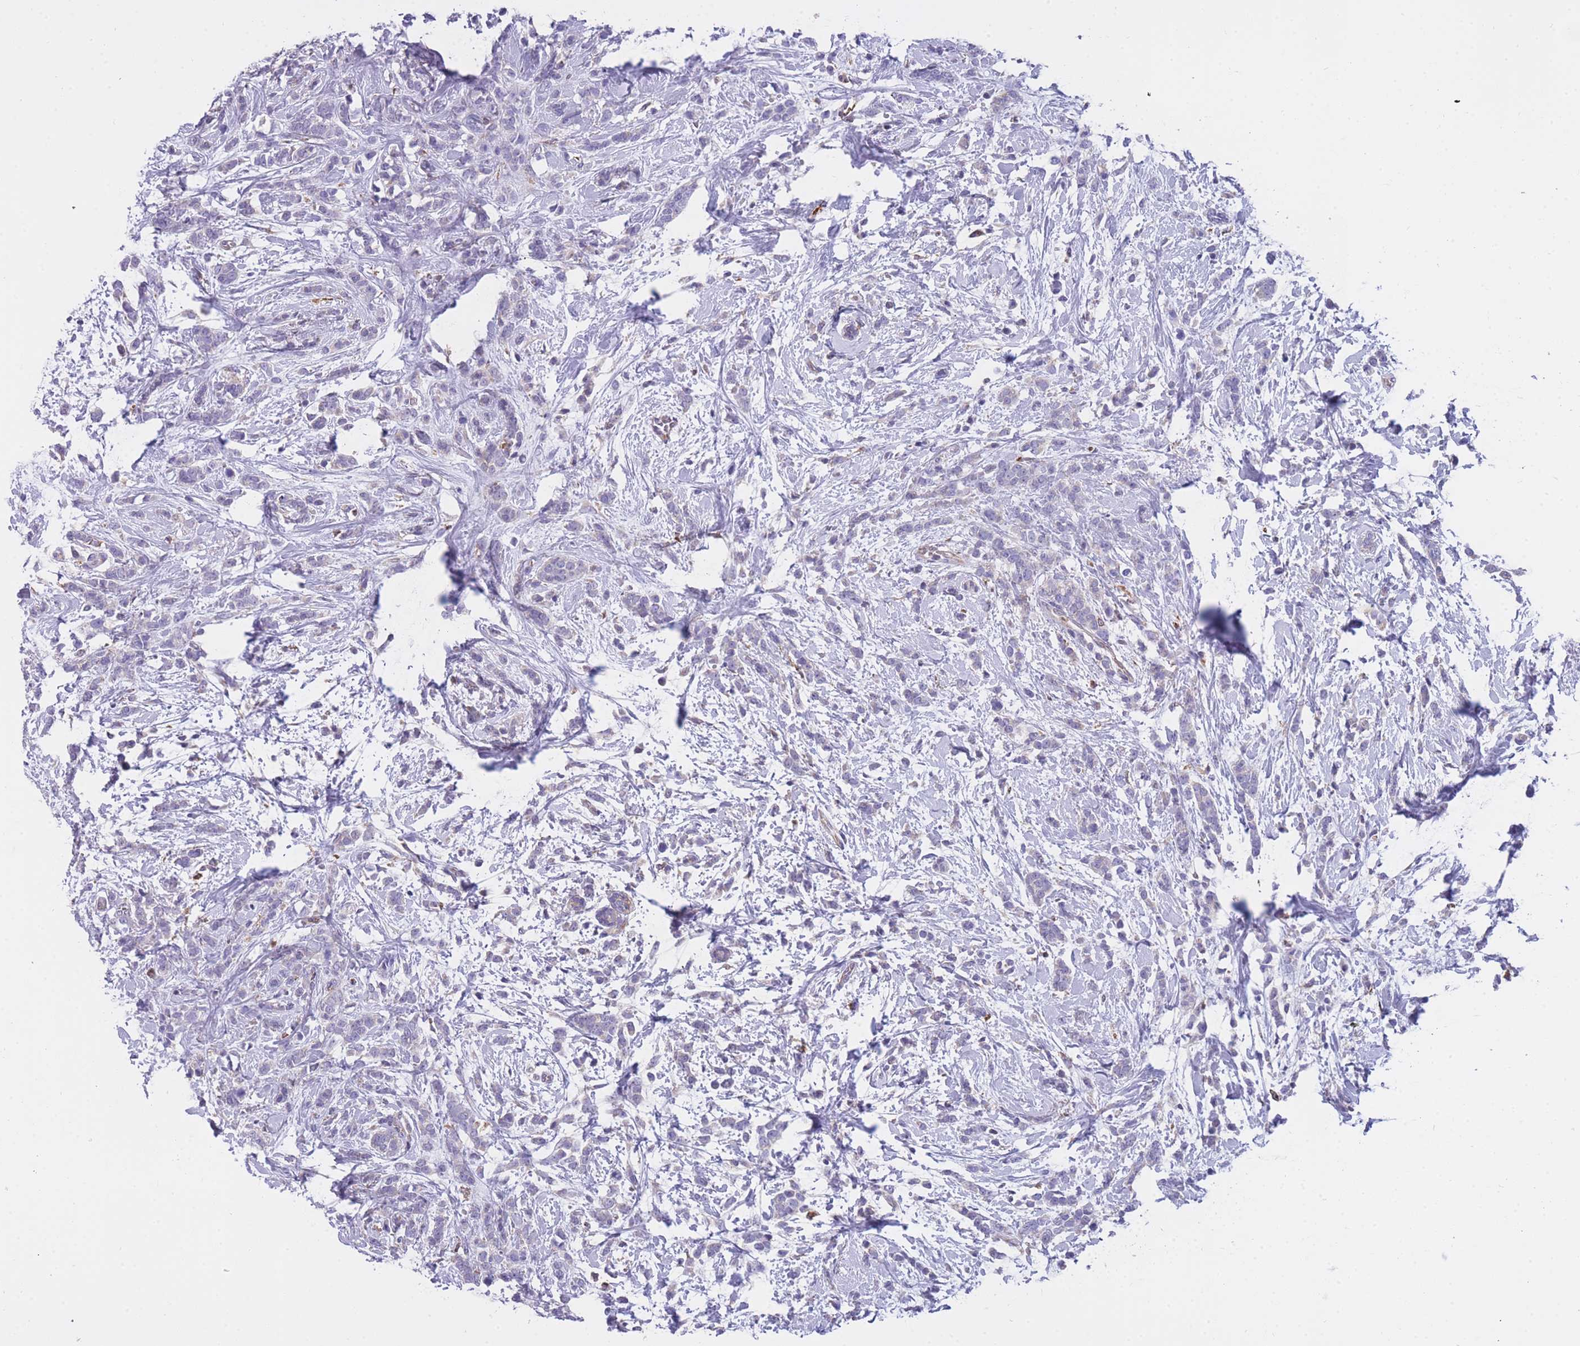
{"staining": {"intensity": "negative", "quantity": "none", "location": "none"}, "tissue": "breast cancer", "cell_type": "Tumor cells", "image_type": "cancer", "snomed": [{"axis": "morphology", "description": "Lobular carcinoma"}, {"axis": "topography", "description": "Breast"}], "caption": "Tumor cells are negative for protein expression in human lobular carcinoma (breast).", "gene": "ZNF662", "patient": {"sex": "female", "age": 58}}